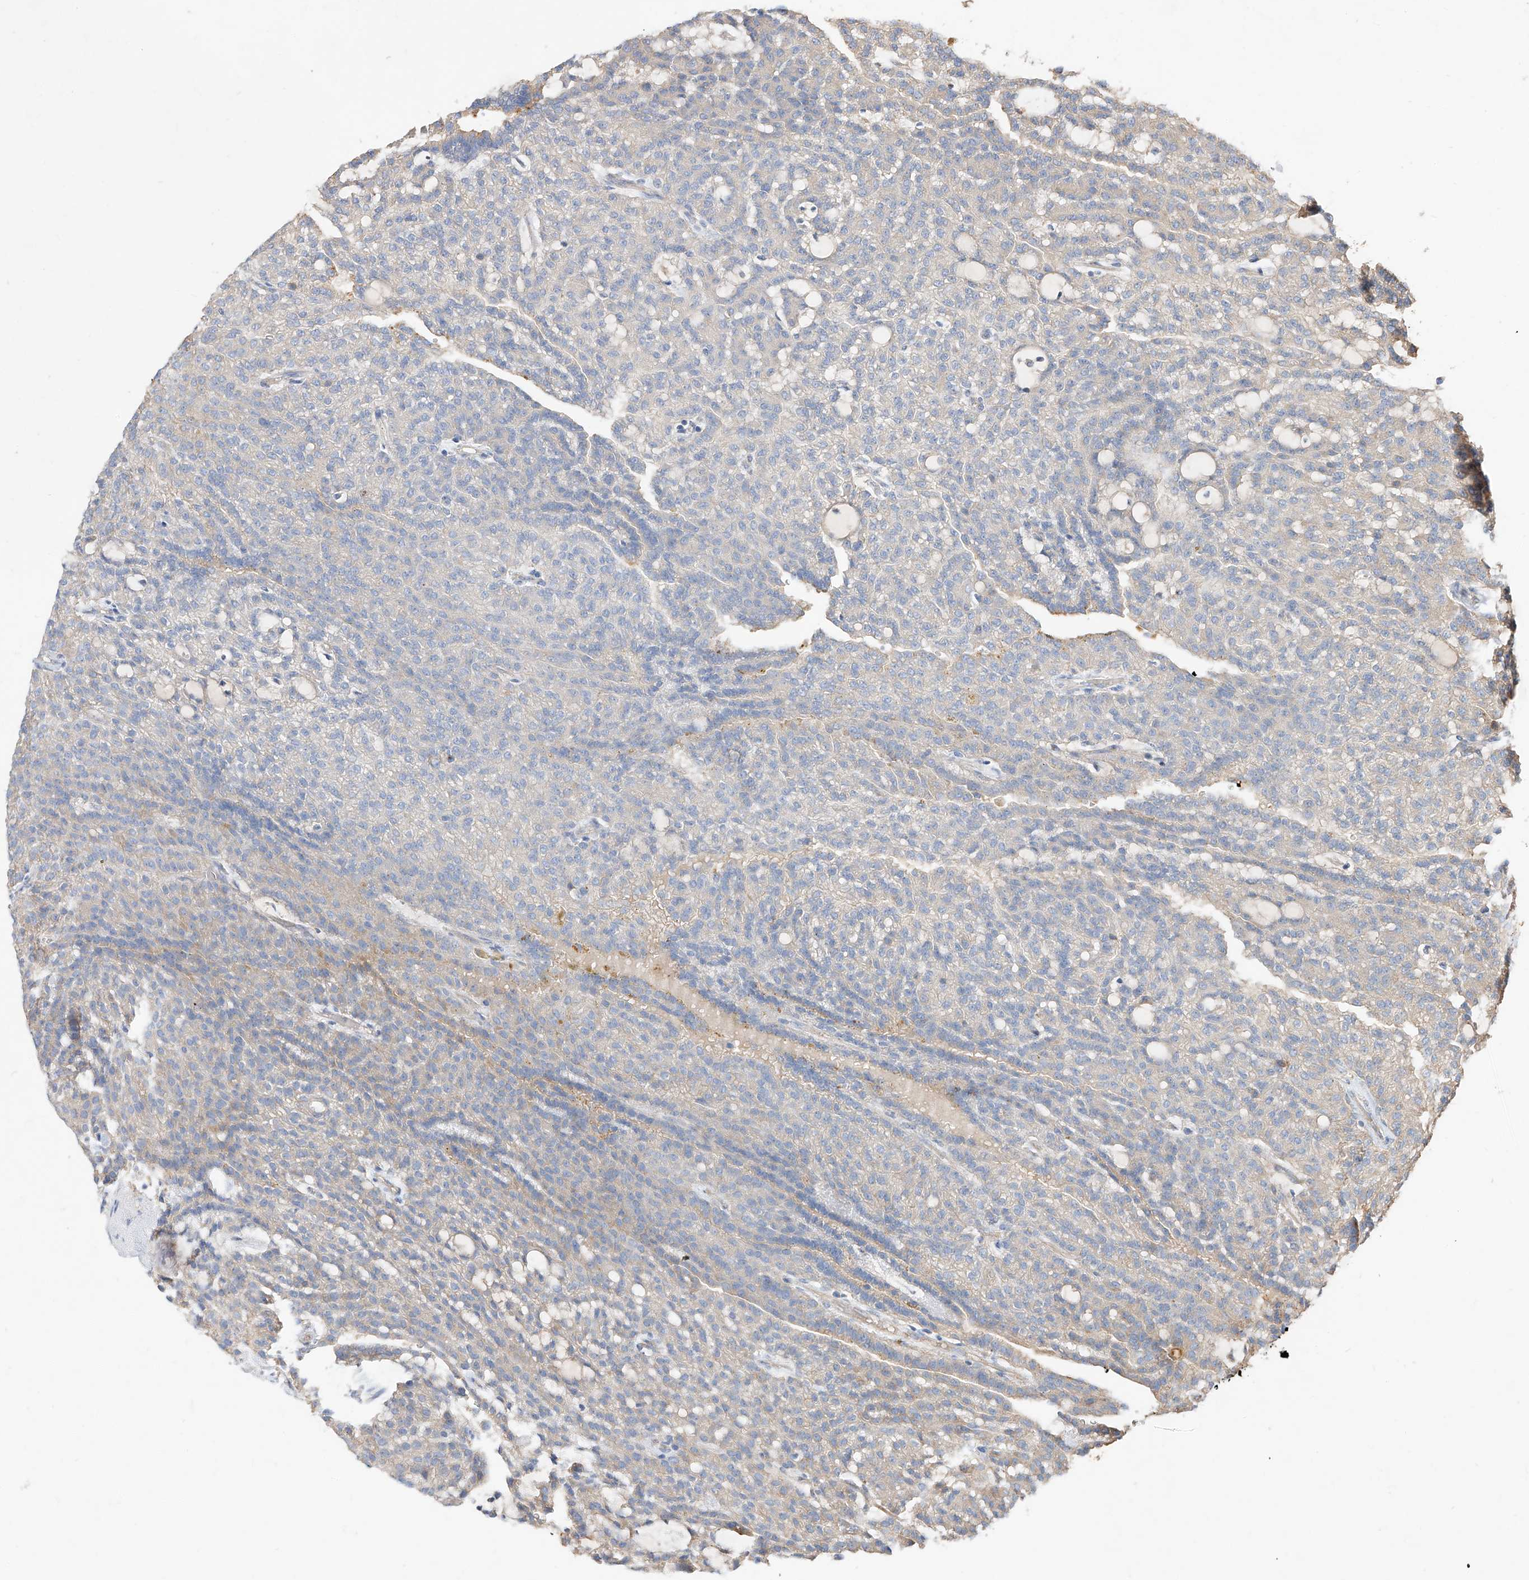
{"staining": {"intensity": "weak", "quantity": "<25%", "location": "cytoplasmic/membranous"}, "tissue": "renal cancer", "cell_type": "Tumor cells", "image_type": "cancer", "snomed": [{"axis": "morphology", "description": "Adenocarcinoma, NOS"}, {"axis": "topography", "description": "Kidney"}], "caption": "An image of renal cancer (adenocarcinoma) stained for a protein exhibits no brown staining in tumor cells.", "gene": "DIRAS3", "patient": {"sex": "male", "age": 63}}